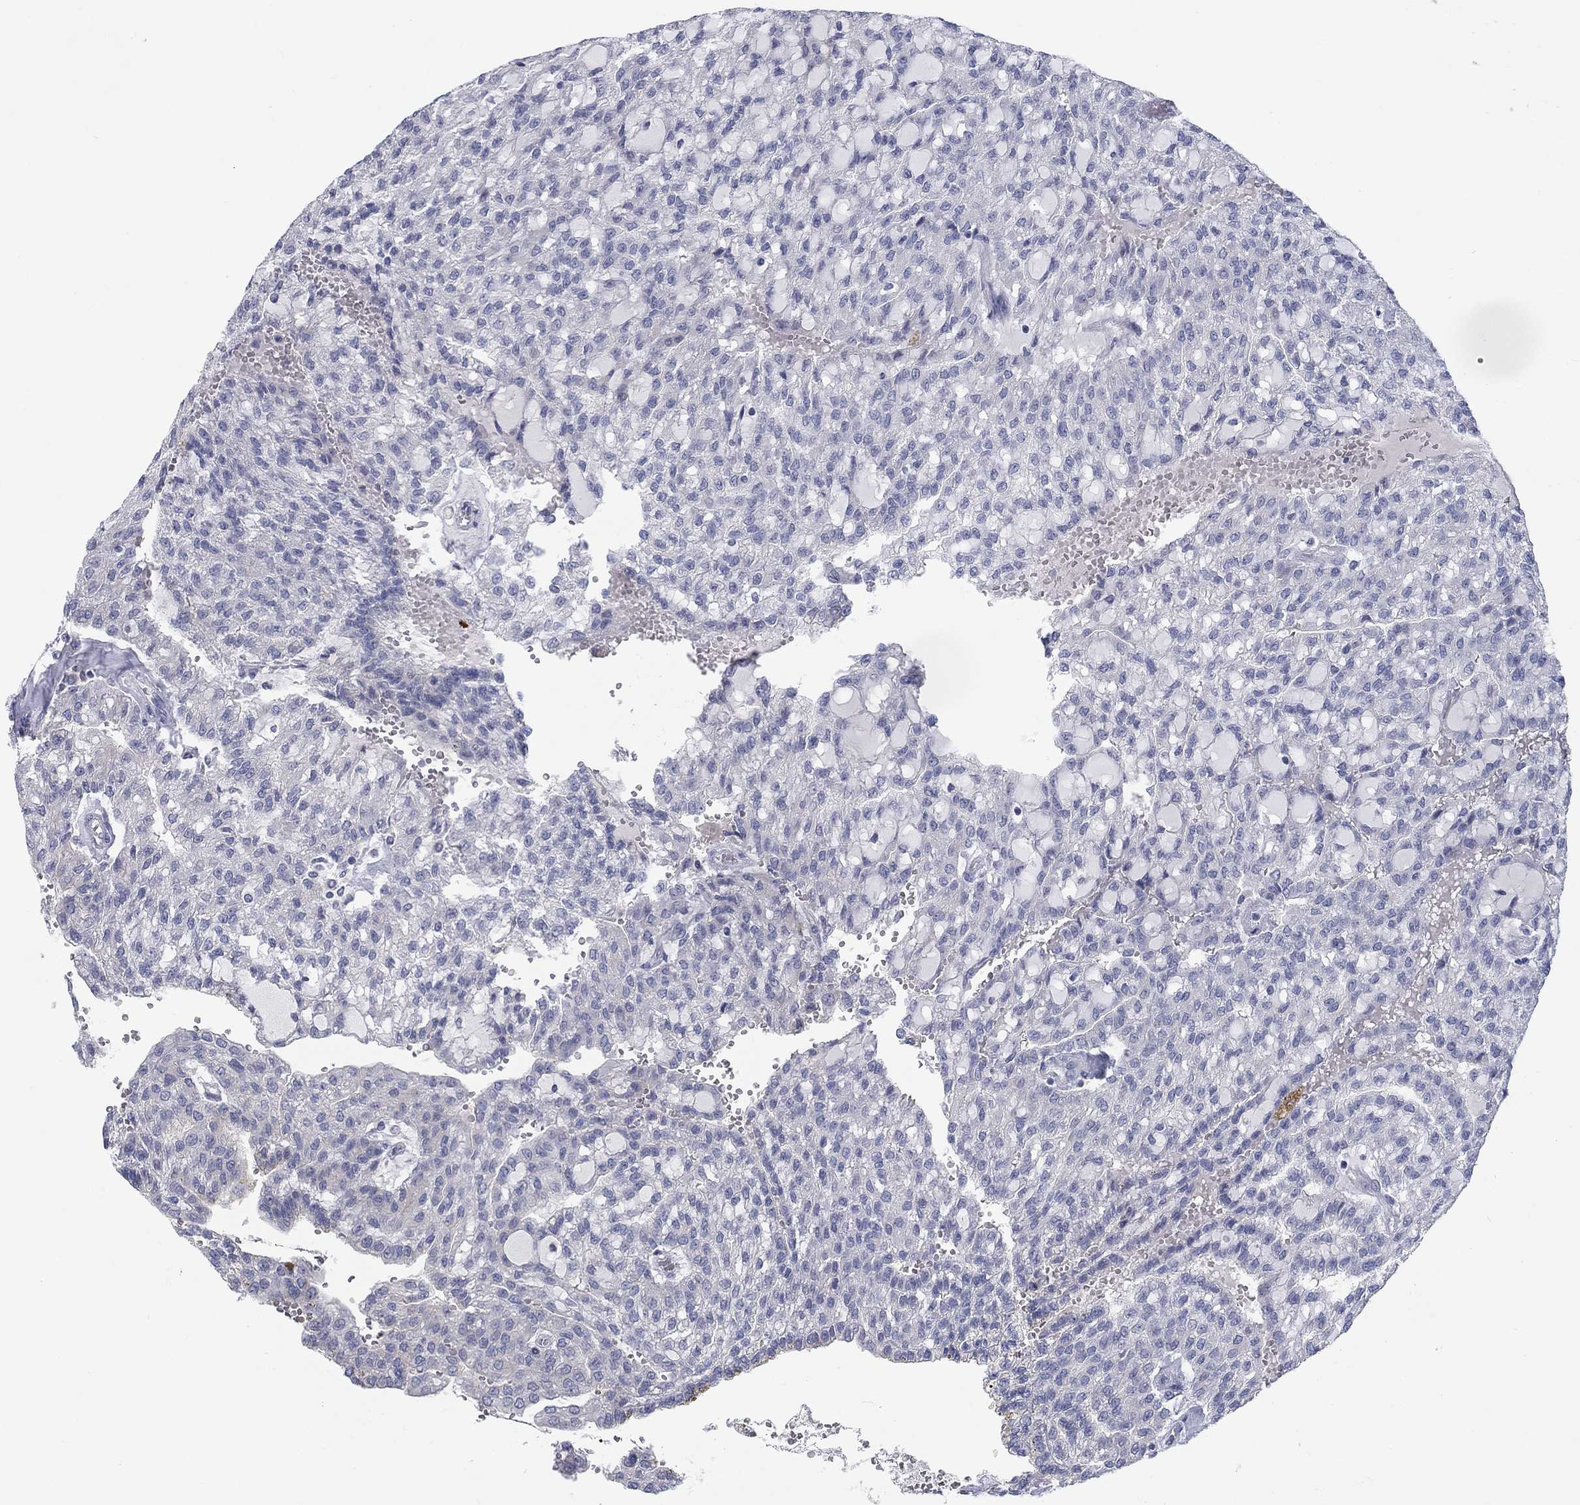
{"staining": {"intensity": "negative", "quantity": "none", "location": "none"}, "tissue": "renal cancer", "cell_type": "Tumor cells", "image_type": "cancer", "snomed": [{"axis": "morphology", "description": "Adenocarcinoma, NOS"}, {"axis": "topography", "description": "Kidney"}], "caption": "Immunohistochemistry of renal cancer shows no staining in tumor cells.", "gene": "CALB1", "patient": {"sex": "male", "age": 63}}